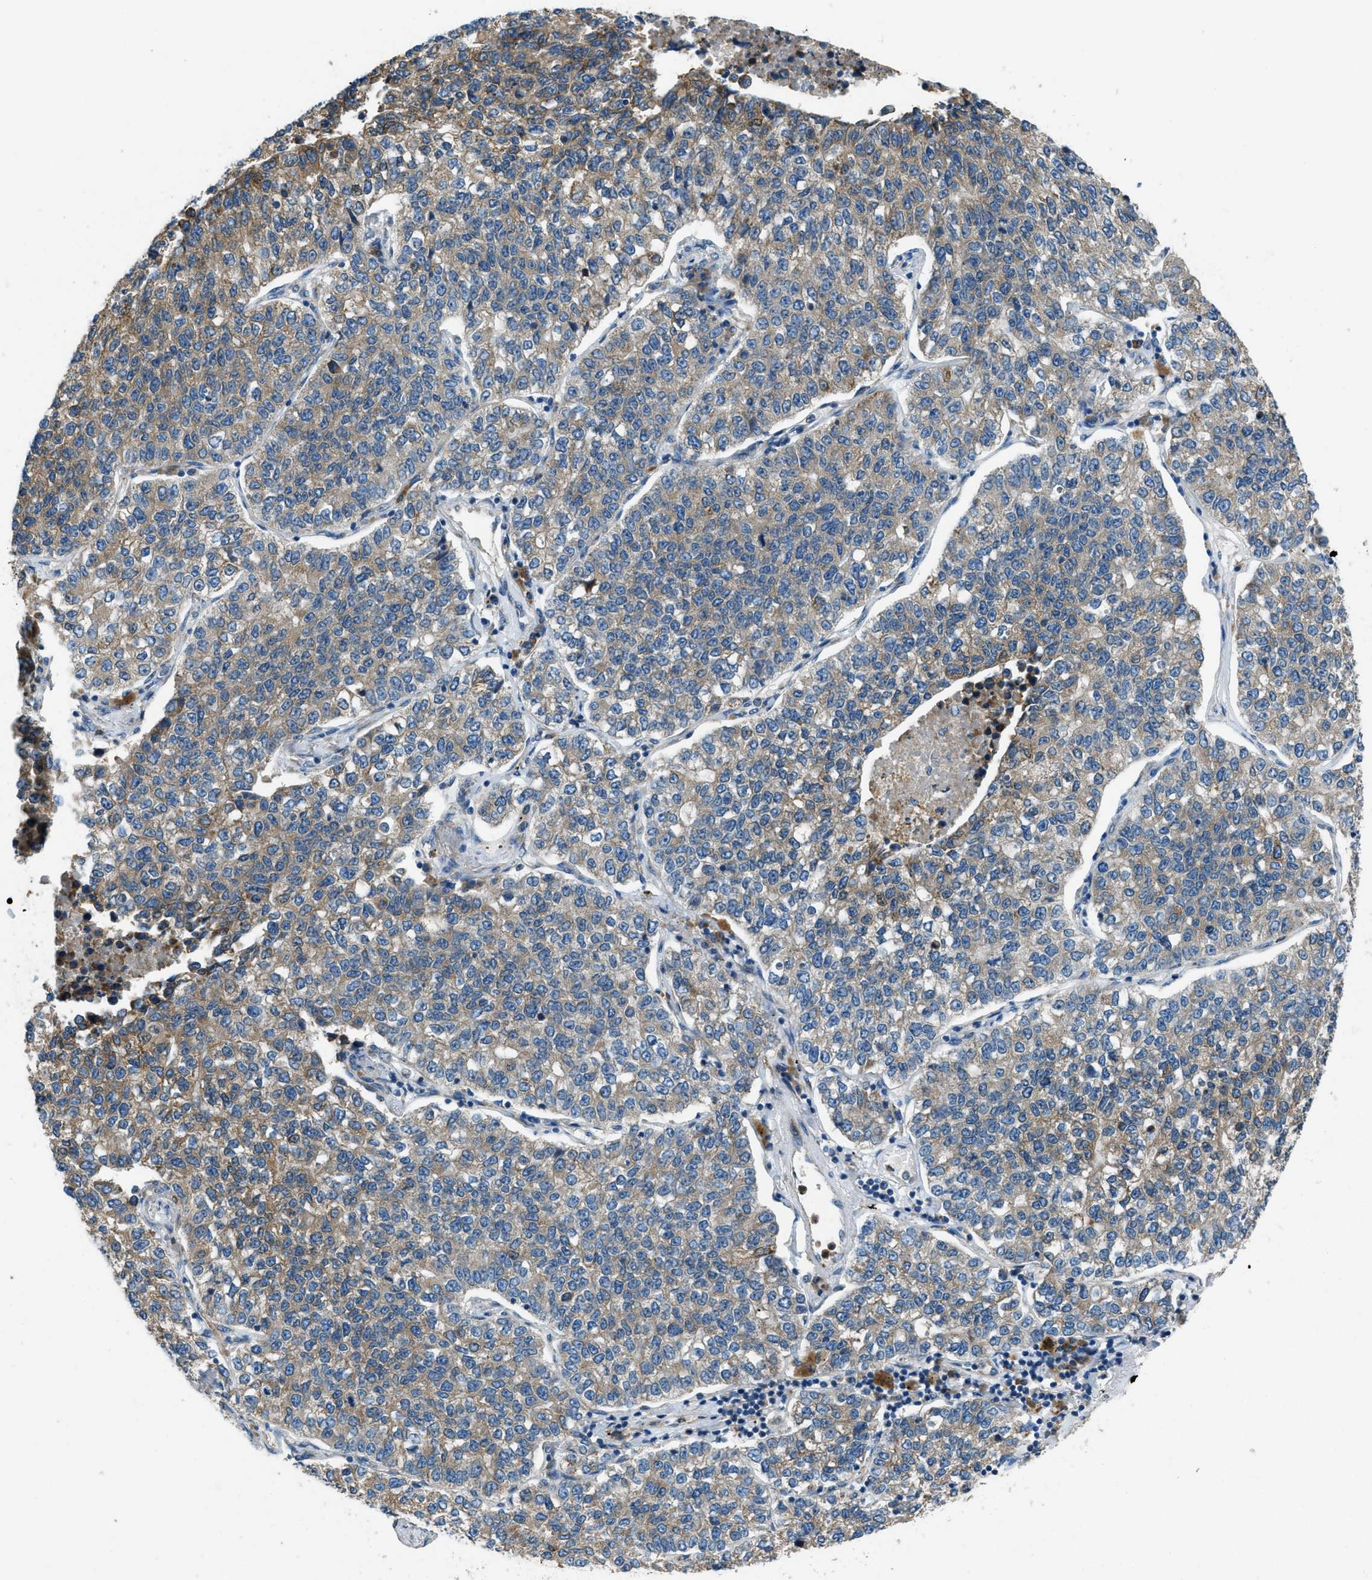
{"staining": {"intensity": "weak", "quantity": ">75%", "location": "cytoplasmic/membranous"}, "tissue": "lung cancer", "cell_type": "Tumor cells", "image_type": "cancer", "snomed": [{"axis": "morphology", "description": "Adenocarcinoma, NOS"}, {"axis": "topography", "description": "Lung"}], "caption": "Immunohistochemical staining of lung cancer (adenocarcinoma) exhibits low levels of weak cytoplasmic/membranous staining in approximately >75% of tumor cells. (DAB = brown stain, brightfield microscopy at high magnification).", "gene": "GIMAP8", "patient": {"sex": "male", "age": 49}}